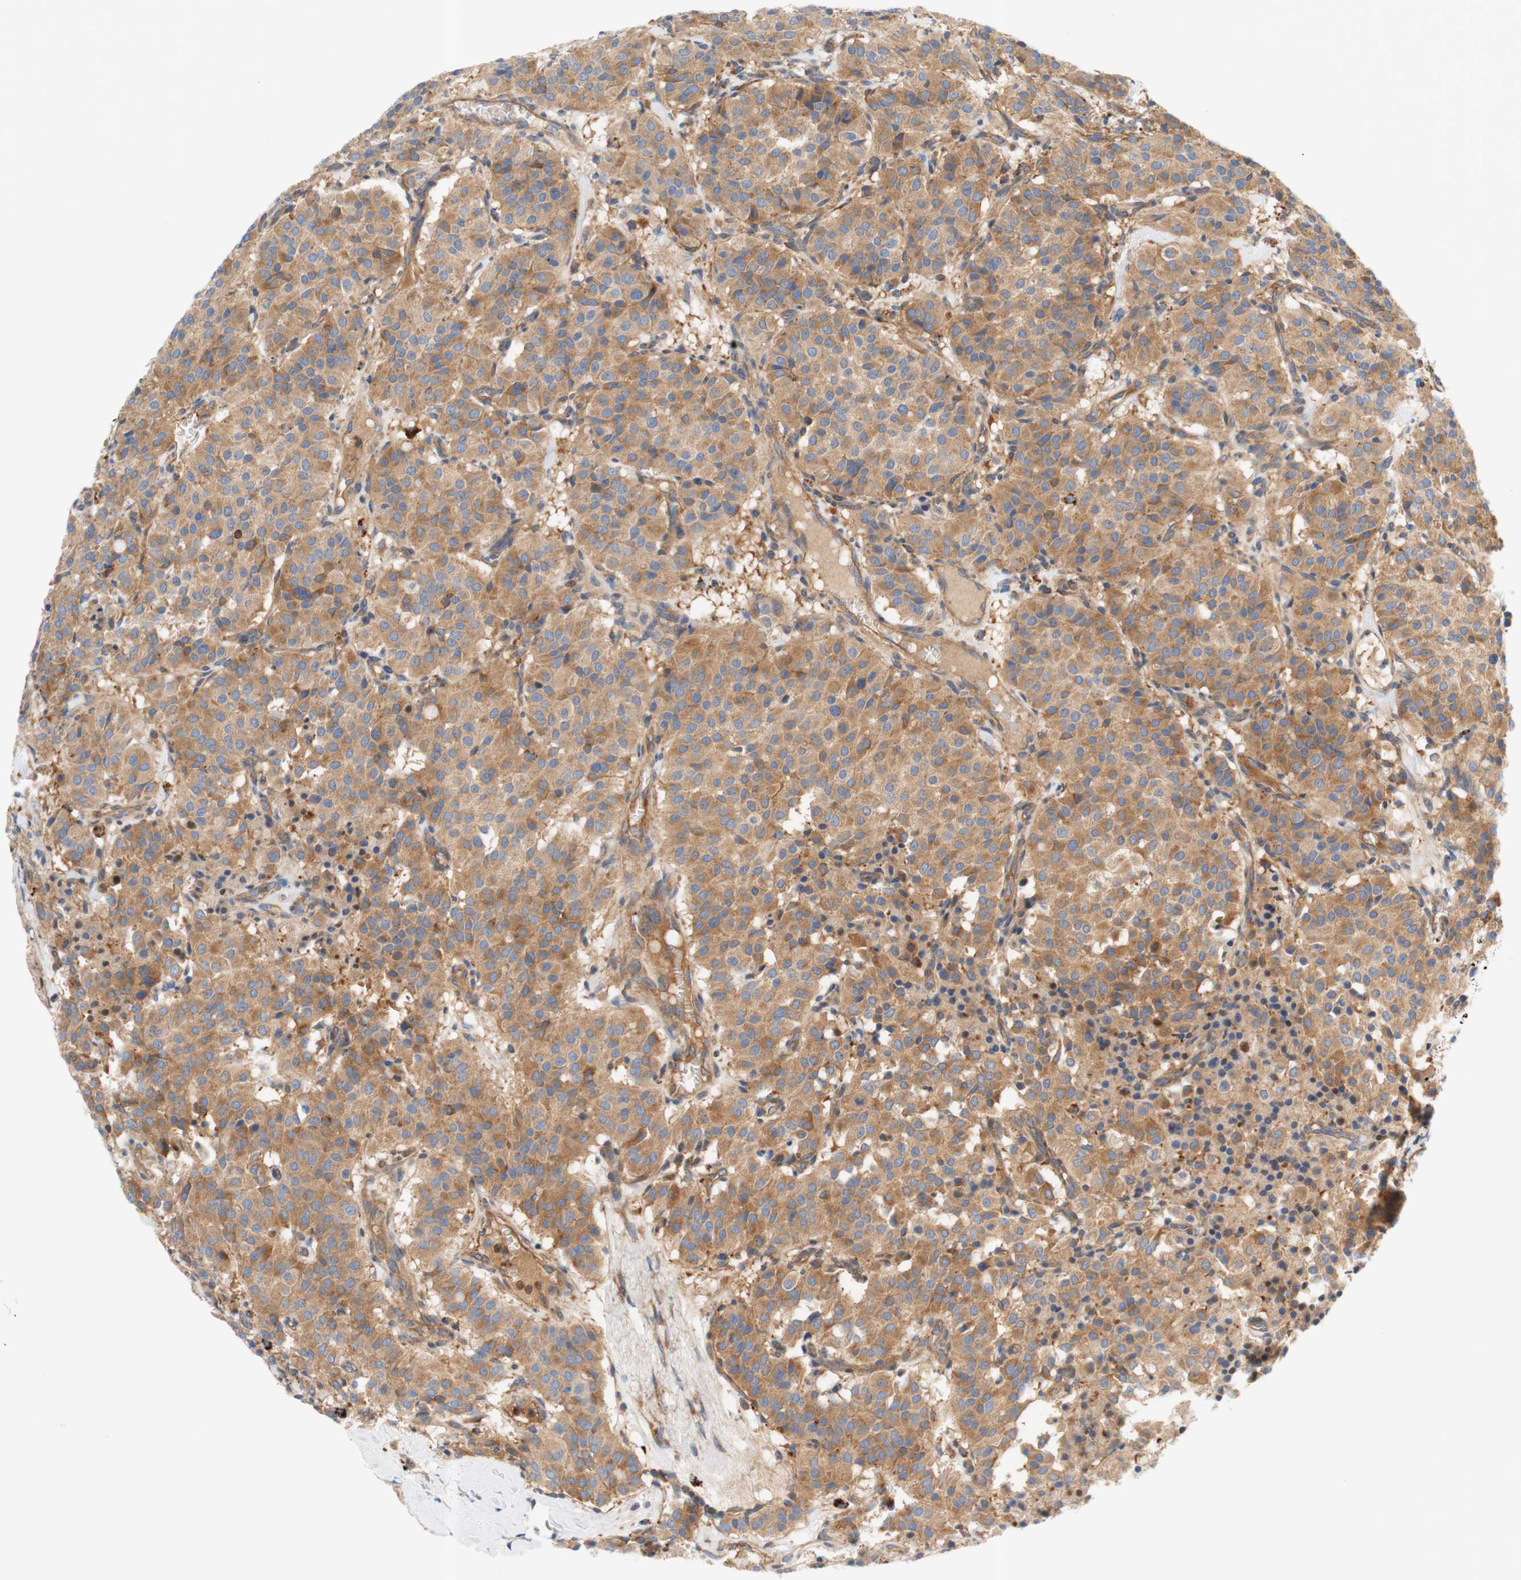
{"staining": {"intensity": "weak", "quantity": ">75%", "location": "cytoplasmic/membranous"}, "tissue": "carcinoid", "cell_type": "Tumor cells", "image_type": "cancer", "snomed": [{"axis": "morphology", "description": "Carcinoid, malignant, NOS"}, {"axis": "topography", "description": "Lung"}], "caption": "Malignant carcinoid was stained to show a protein in brown. There is low levels of weak cytoplasmic/membranous positivity in about >75% of tumor cells.", "gene": "STOM", "patient": {"sex": "male", "age": 30}}